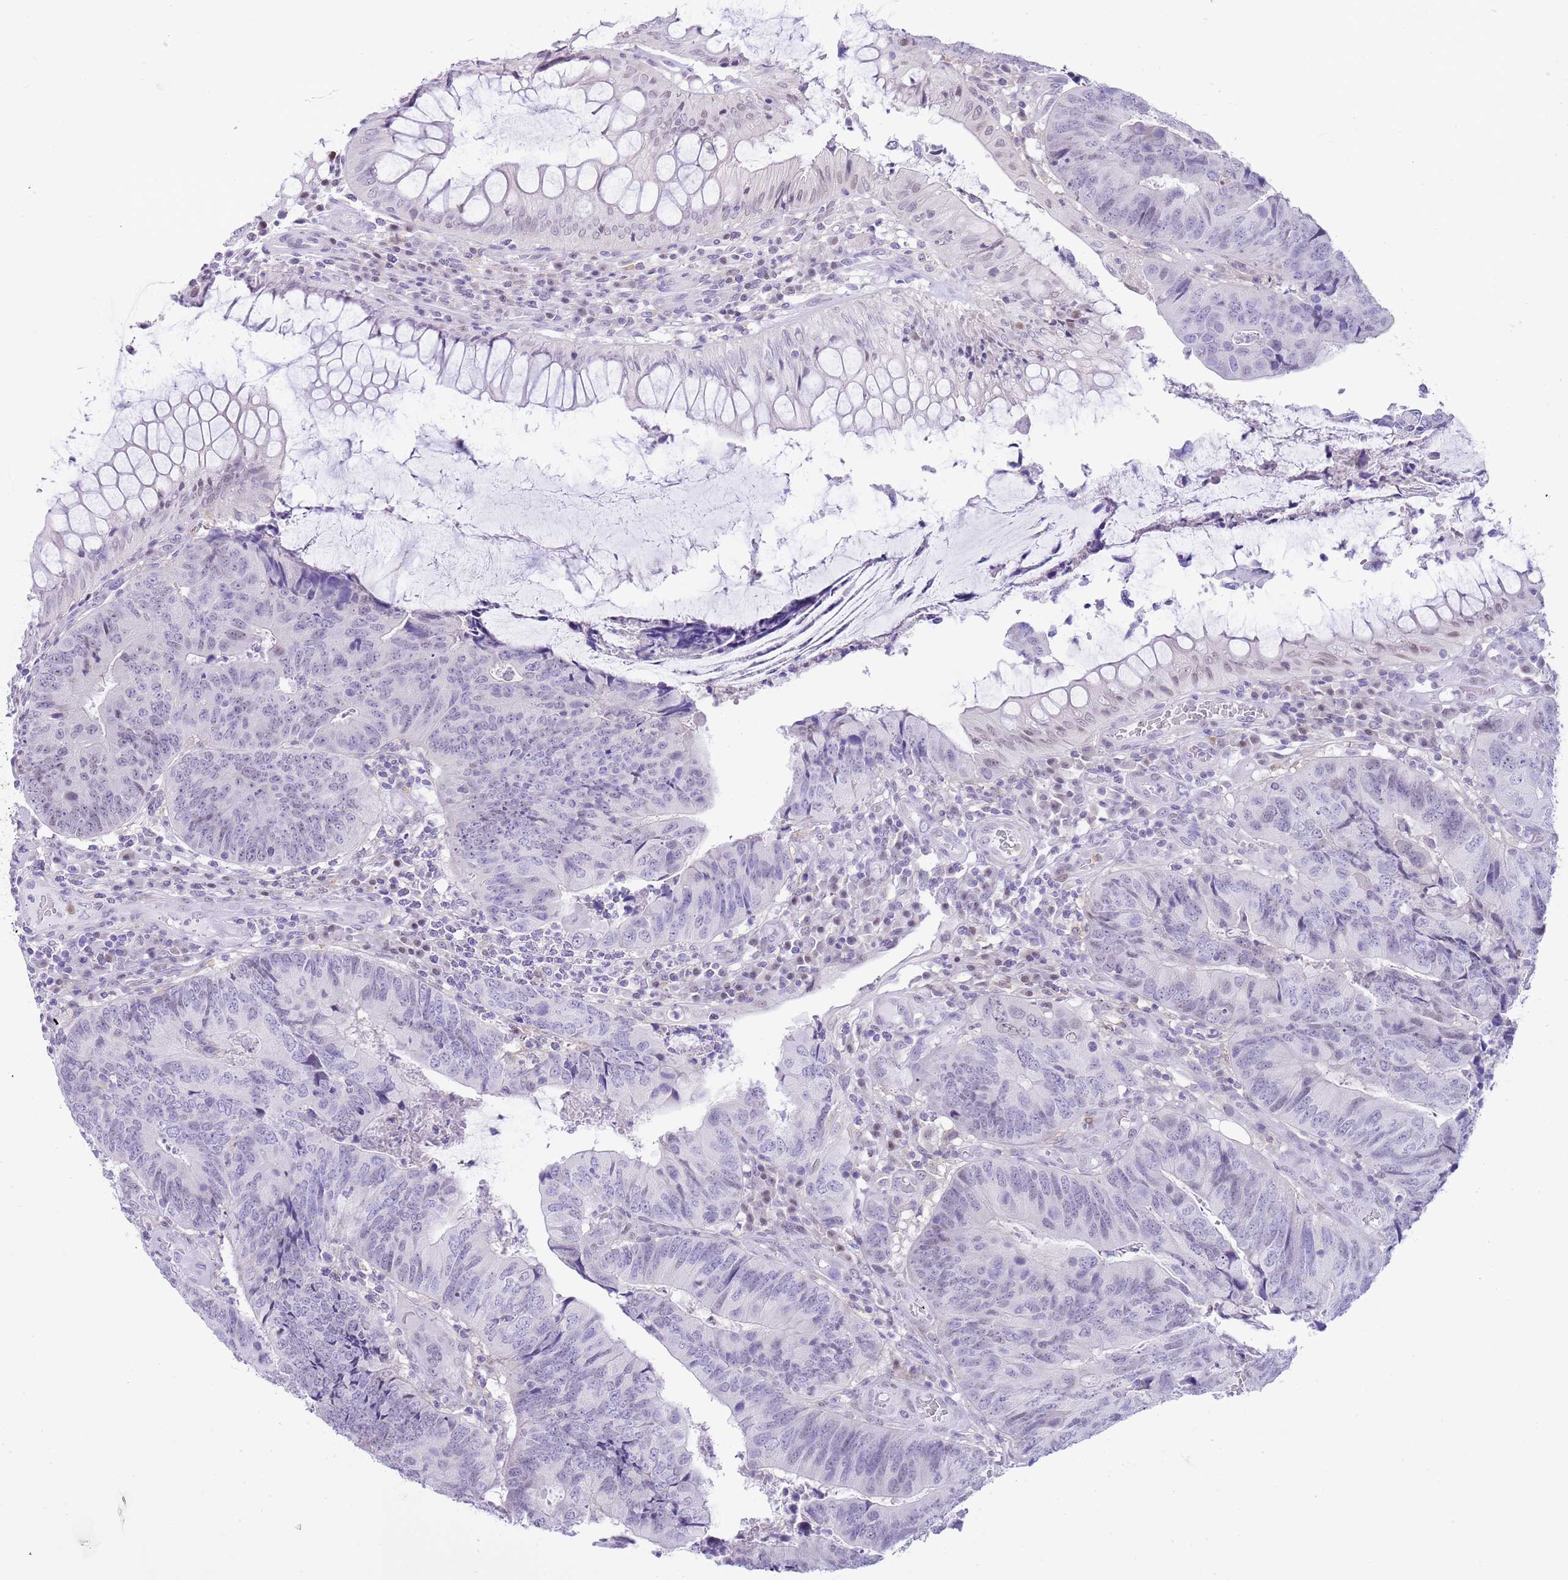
{"staining": {"intensity": "negative", "quantity": "none", "location": "none"}, "tissue": "colorectal cancer", "cell_type": "Tumor cells", "image_type": "cancer", "snomed": [{"axis": "morphology", "description": "Adenocarcinoma, NOS"}, {"axis": "topography", "description": "Colon"}], "caption": "Colorectal adenocarcinoma stained for a protein using immunohistochemistry shows no positivity tumor cells.", "gene": "PPP1R17", "patient": {"sex": "female", "age": 67}}